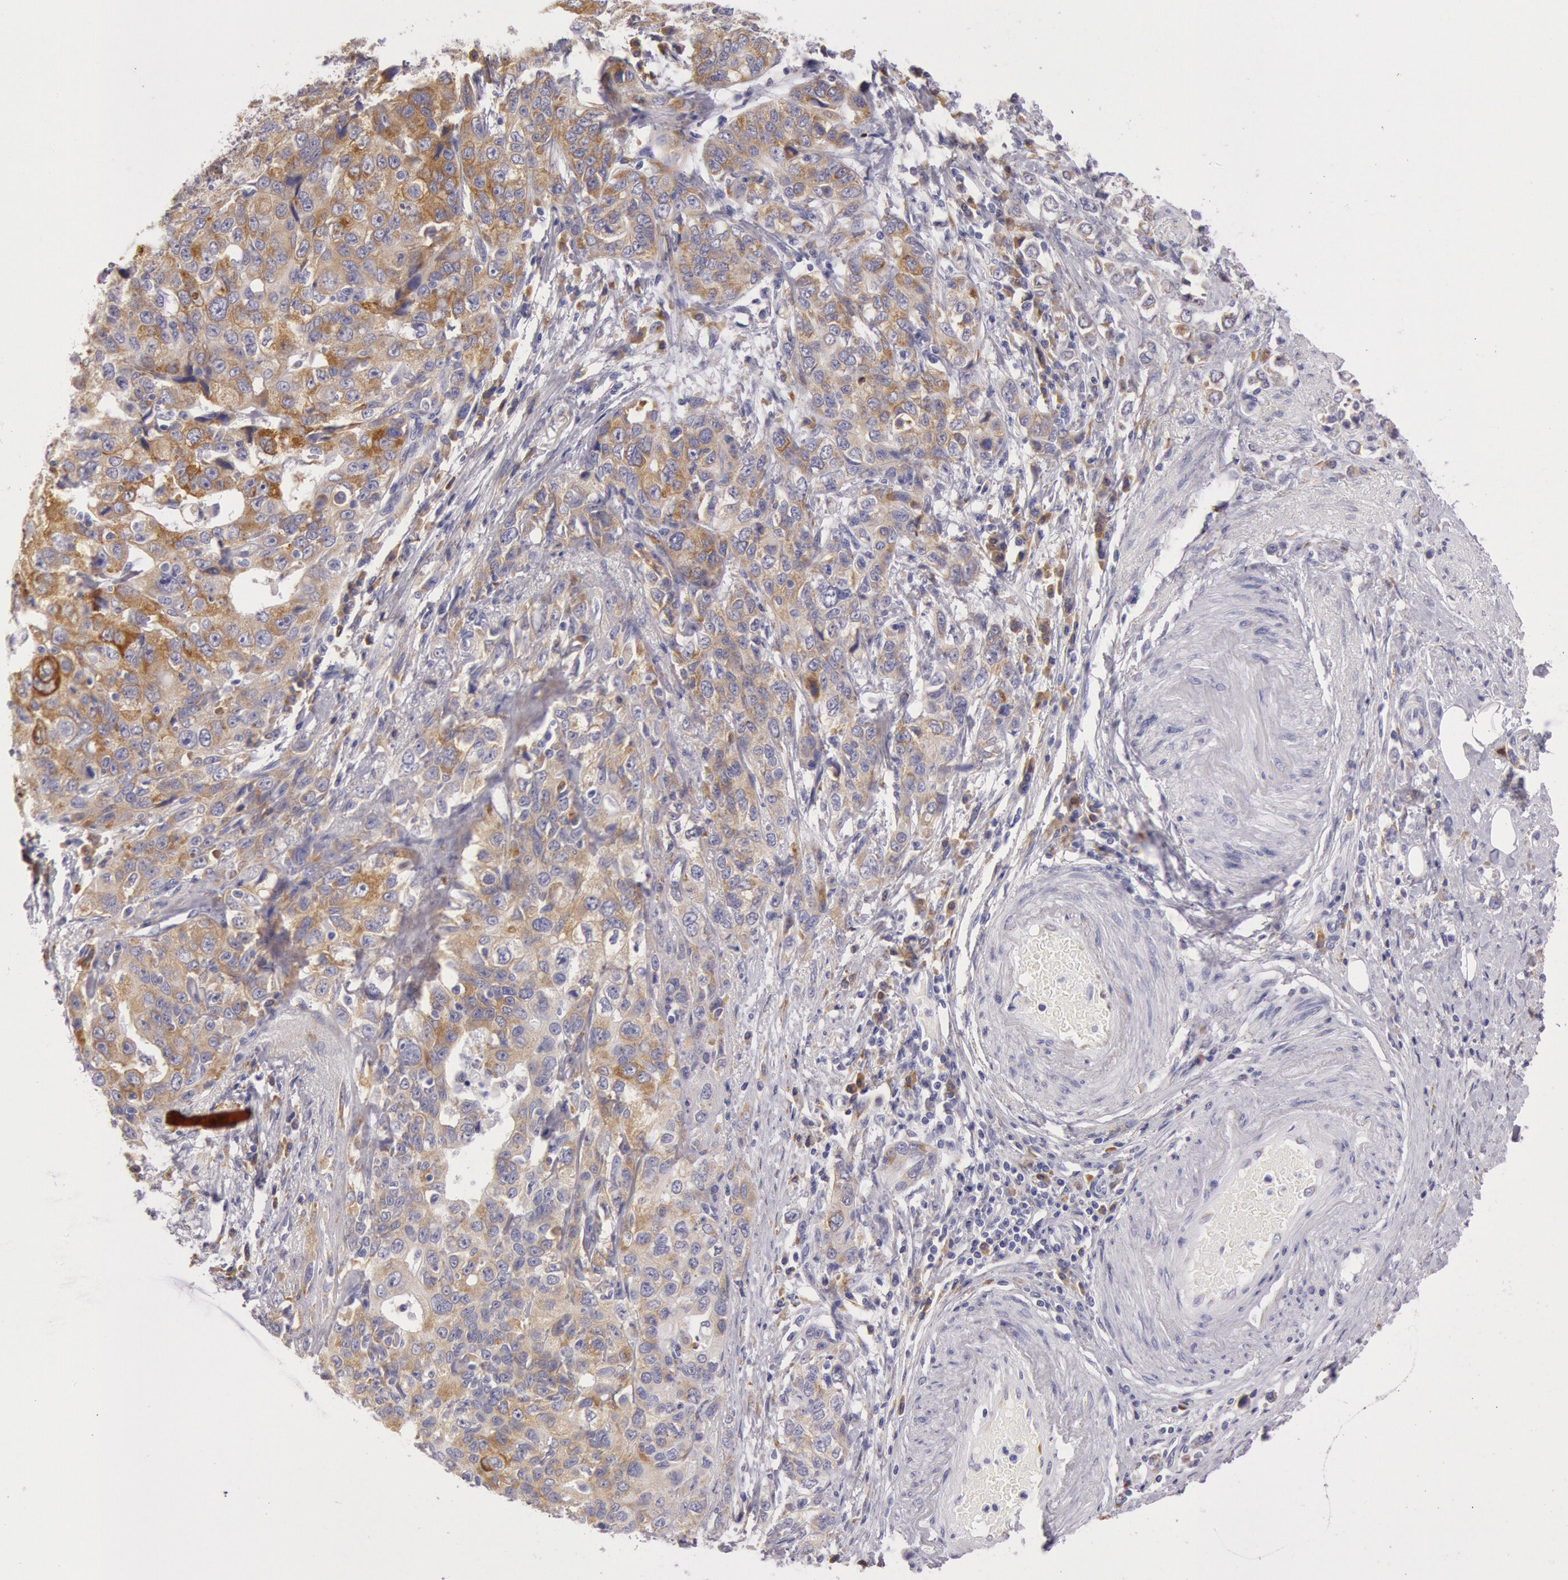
{"staining": {"intensity": "moderate", "quantity": "25%-75%", "location": "cytoplasmic/membranous"}, "tissue": "stomach cancer", "cell_type": "Tumor cells", "image_type": "cancer", "snomed": [{"axis": "morphology", "description": "Adenocarcinoma, NOS"}, {"axis": "topography", "description": "Stomach, upper"}], "caption": "Adenocarcinoma (stomach) tissue exhibits moderate cytoplasmic/membranous staining in about 25%-75% of tumor cells", "gene": "CIDEB", "patient": {"sex": "male", "age": 76}}